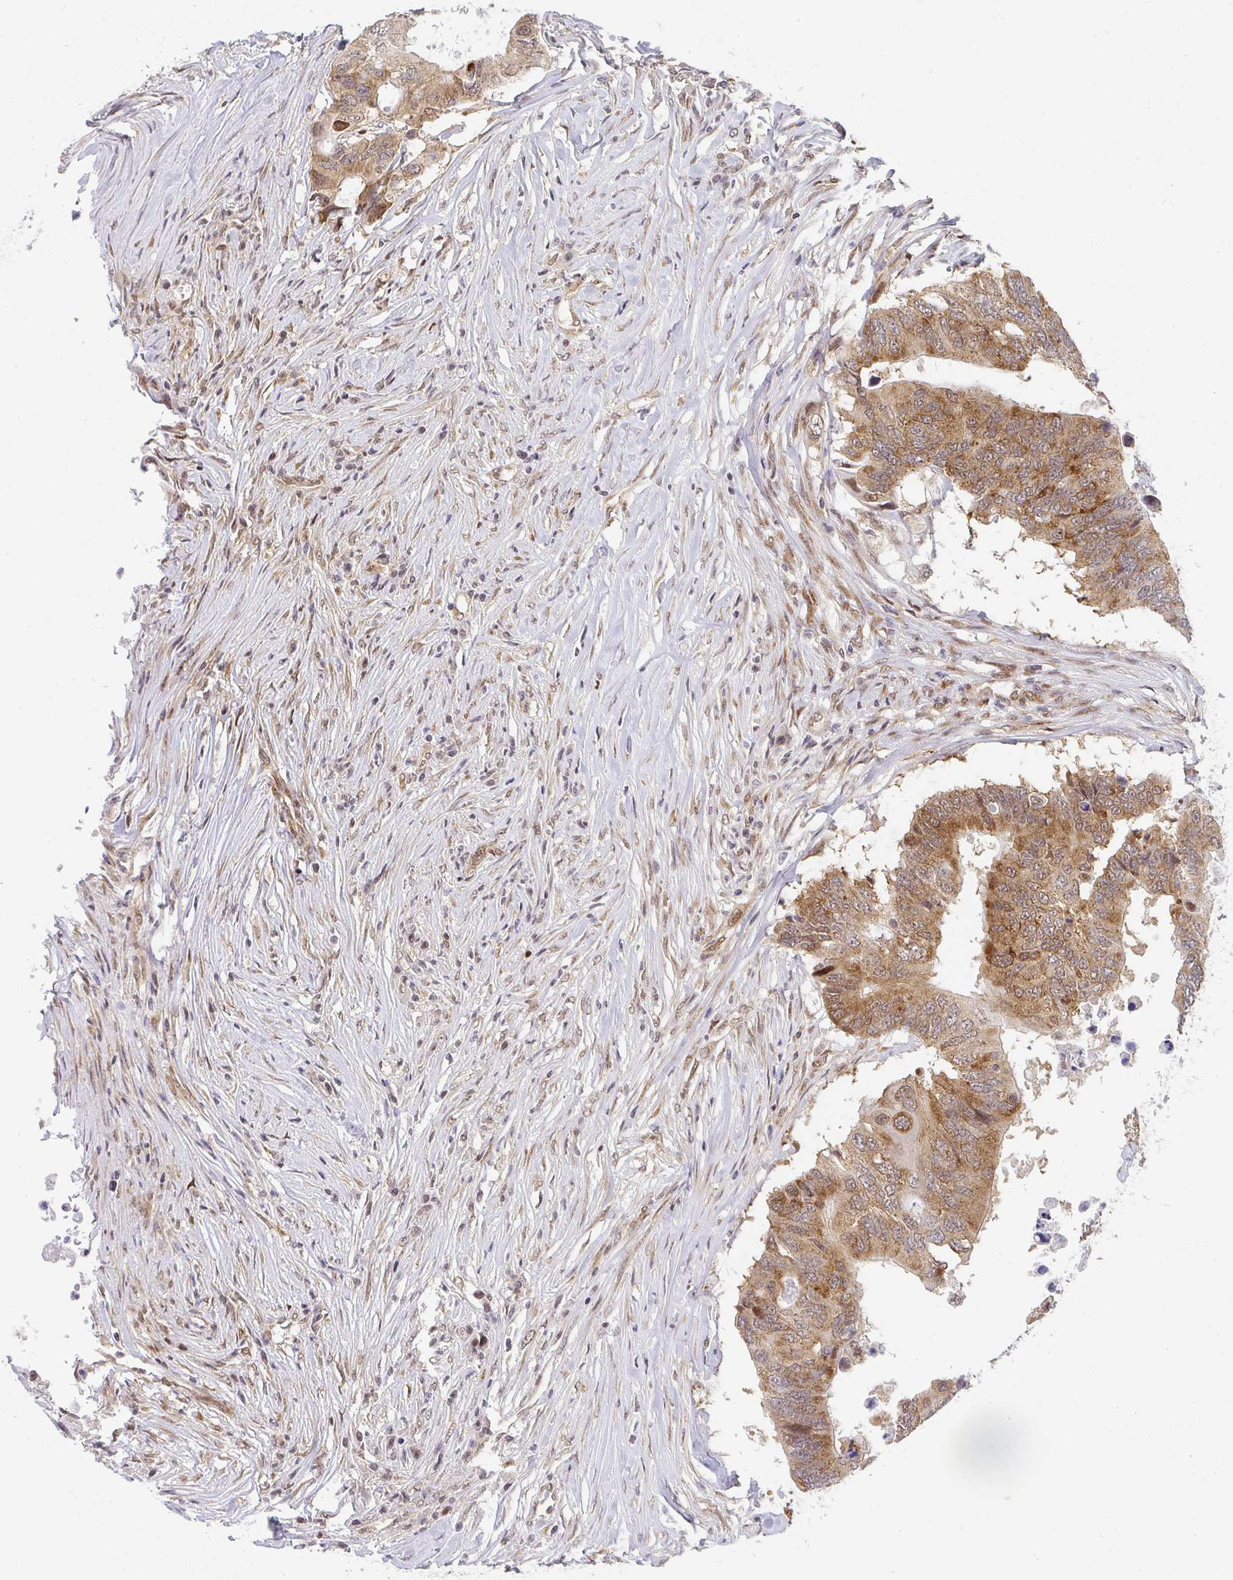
{"staining": {"intensity": "moderate", "quantity": ">75%", "location": "cytoplasmic/membranous,nuclear"}, "tissue": "colorectal cancer", "cell_type": "Tumor cells", "image_type": "cancer", "snomed": [{"axis": "morphology", "description": "Adenocarcinoma, NOS"}, {"axis": "topography", "description": "Colon"}], "caption": "Immunohistochemistry (IHC) micrograph of neoplastic tissue: human colorectal cancer stained using IHC demonstrates medium levels of moderate protein expression localized specifically in the cytoplasmic/membranous and nuclear of tumor cells, appearing as a cytoplasmic/membranous and nuclear brown color.", "gene": "SYNCRIP", "patient": {"sex": "male", "age": 71}}